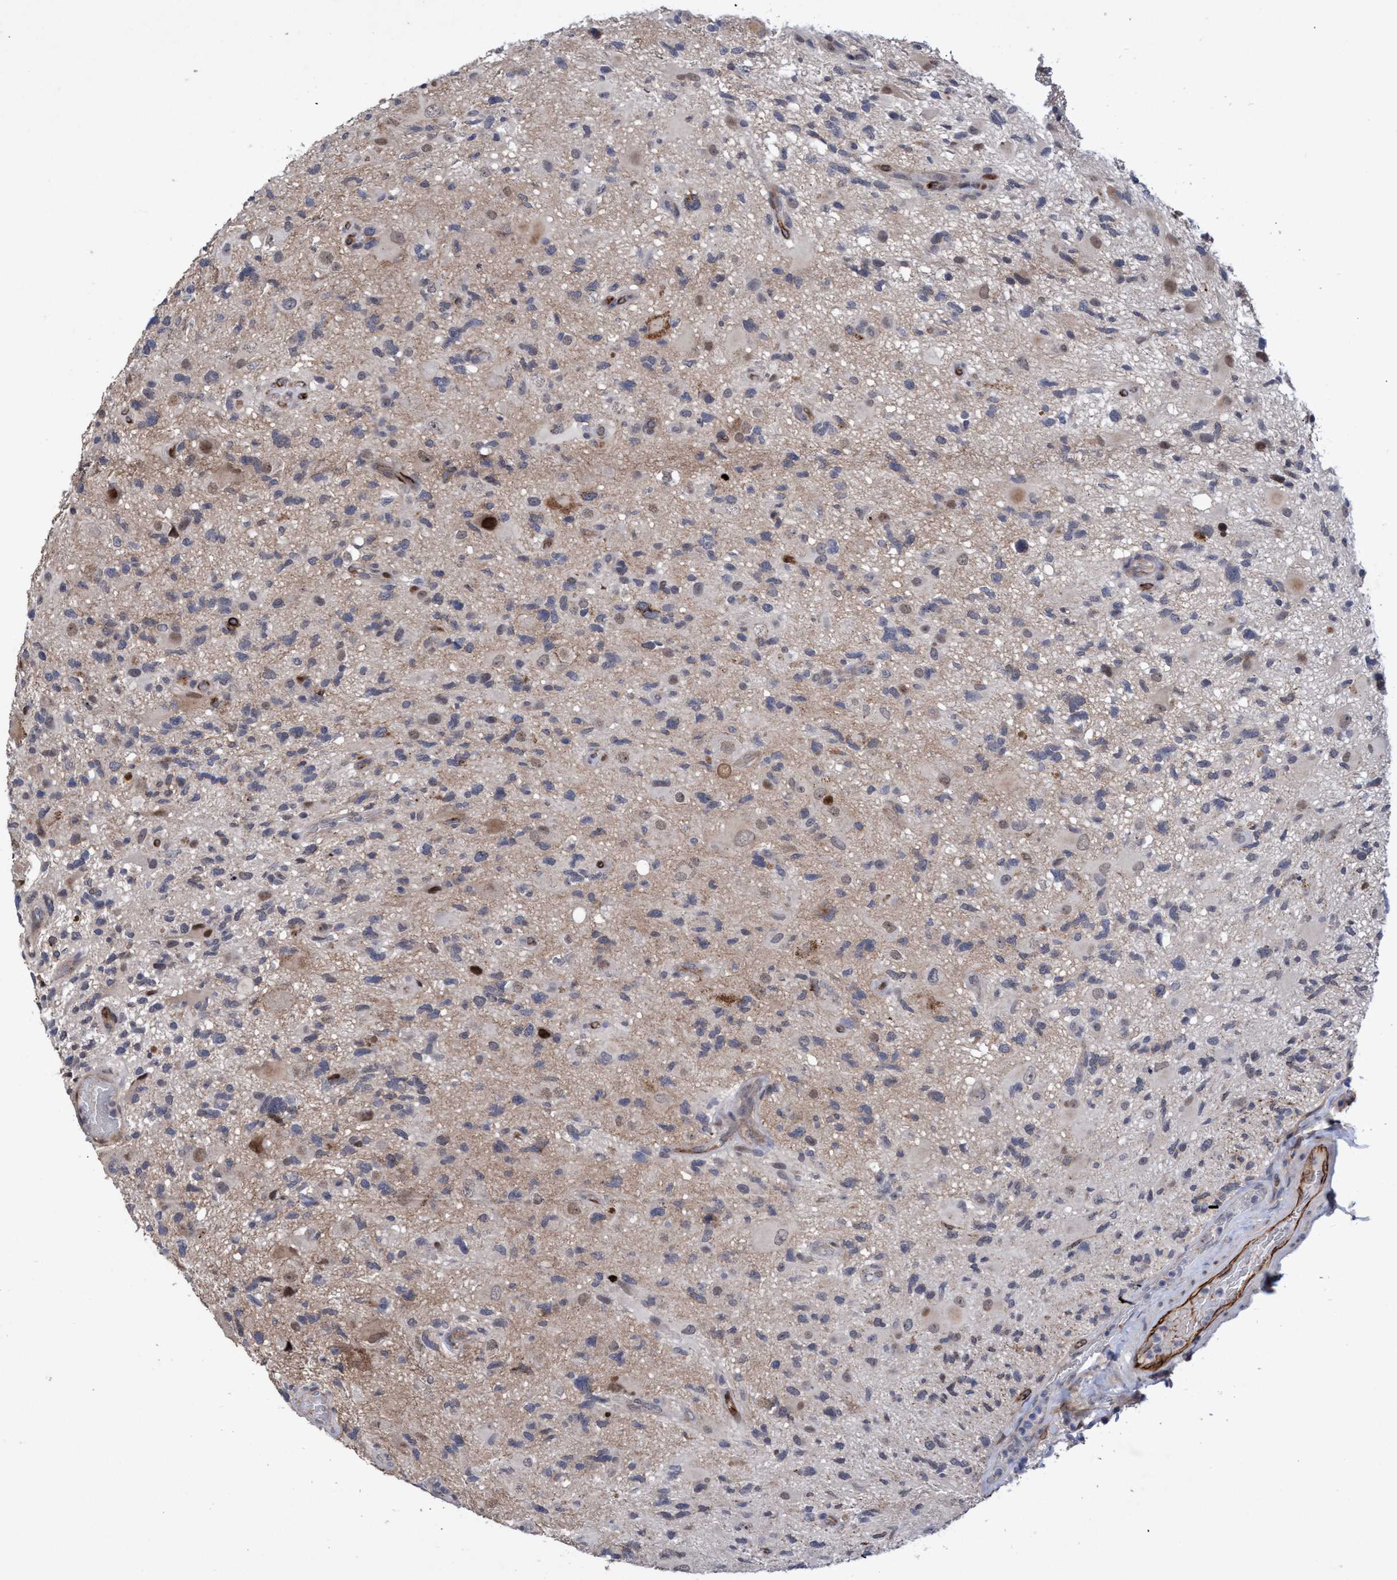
{"staining": {"intensity": "weak", "quantity": "<25%", "location": "nuclear"}, "tissue": "glioma", "cell_type": "Tumor cells", "image_type": "cancer", "snomed": [{"axis": "morphology", "description": "Glioma, malignant, High grade"}, {"axis": "topography", "description": "Brain"}], "caption": "Human high-grade glioma (malignant) stained for a protein using IHC demonstrates no staining in tumor cells.", "gene": "ZNF750", "patient": {"sex": "male", "age": 33}}